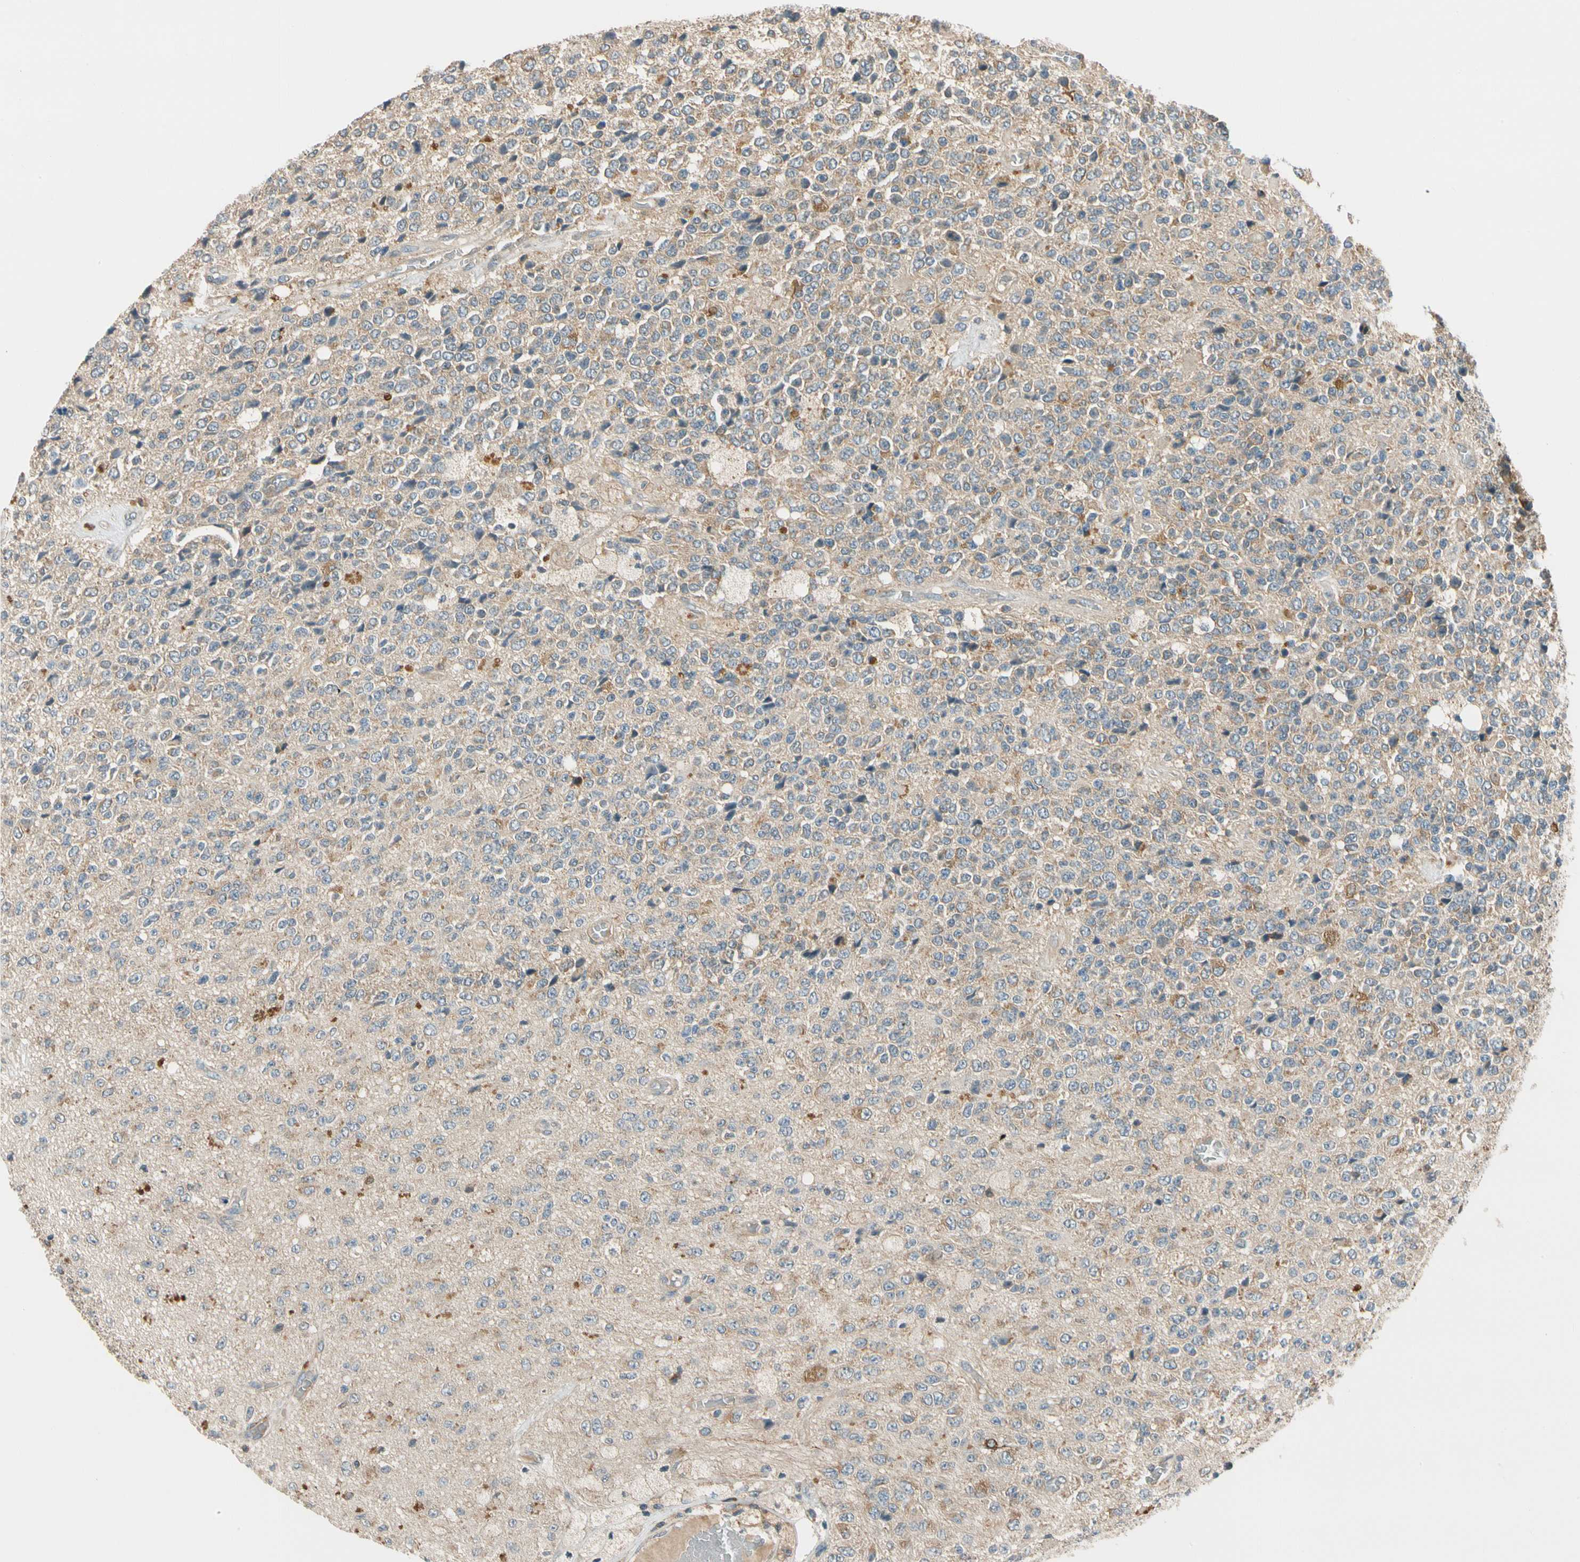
{"staining": {"intensity": "weak", "quantity": "25%-75%", "location": "cytoplasmic/membranous"}, "tissue": "glioma", "cell_type": "Tumor cells", "image_type": "cancer", "snomed": [{"axis": "morphology", "description": "Glioma, malignant, High grade"}, {"axis": "topography", "description": "pancreas cauda"}], "caption": "Glioma stained with a protein marker exhibits weak staining in tumor cells.", "gene": "MST1R", "patient": {"sex": "male", "age": 60}}